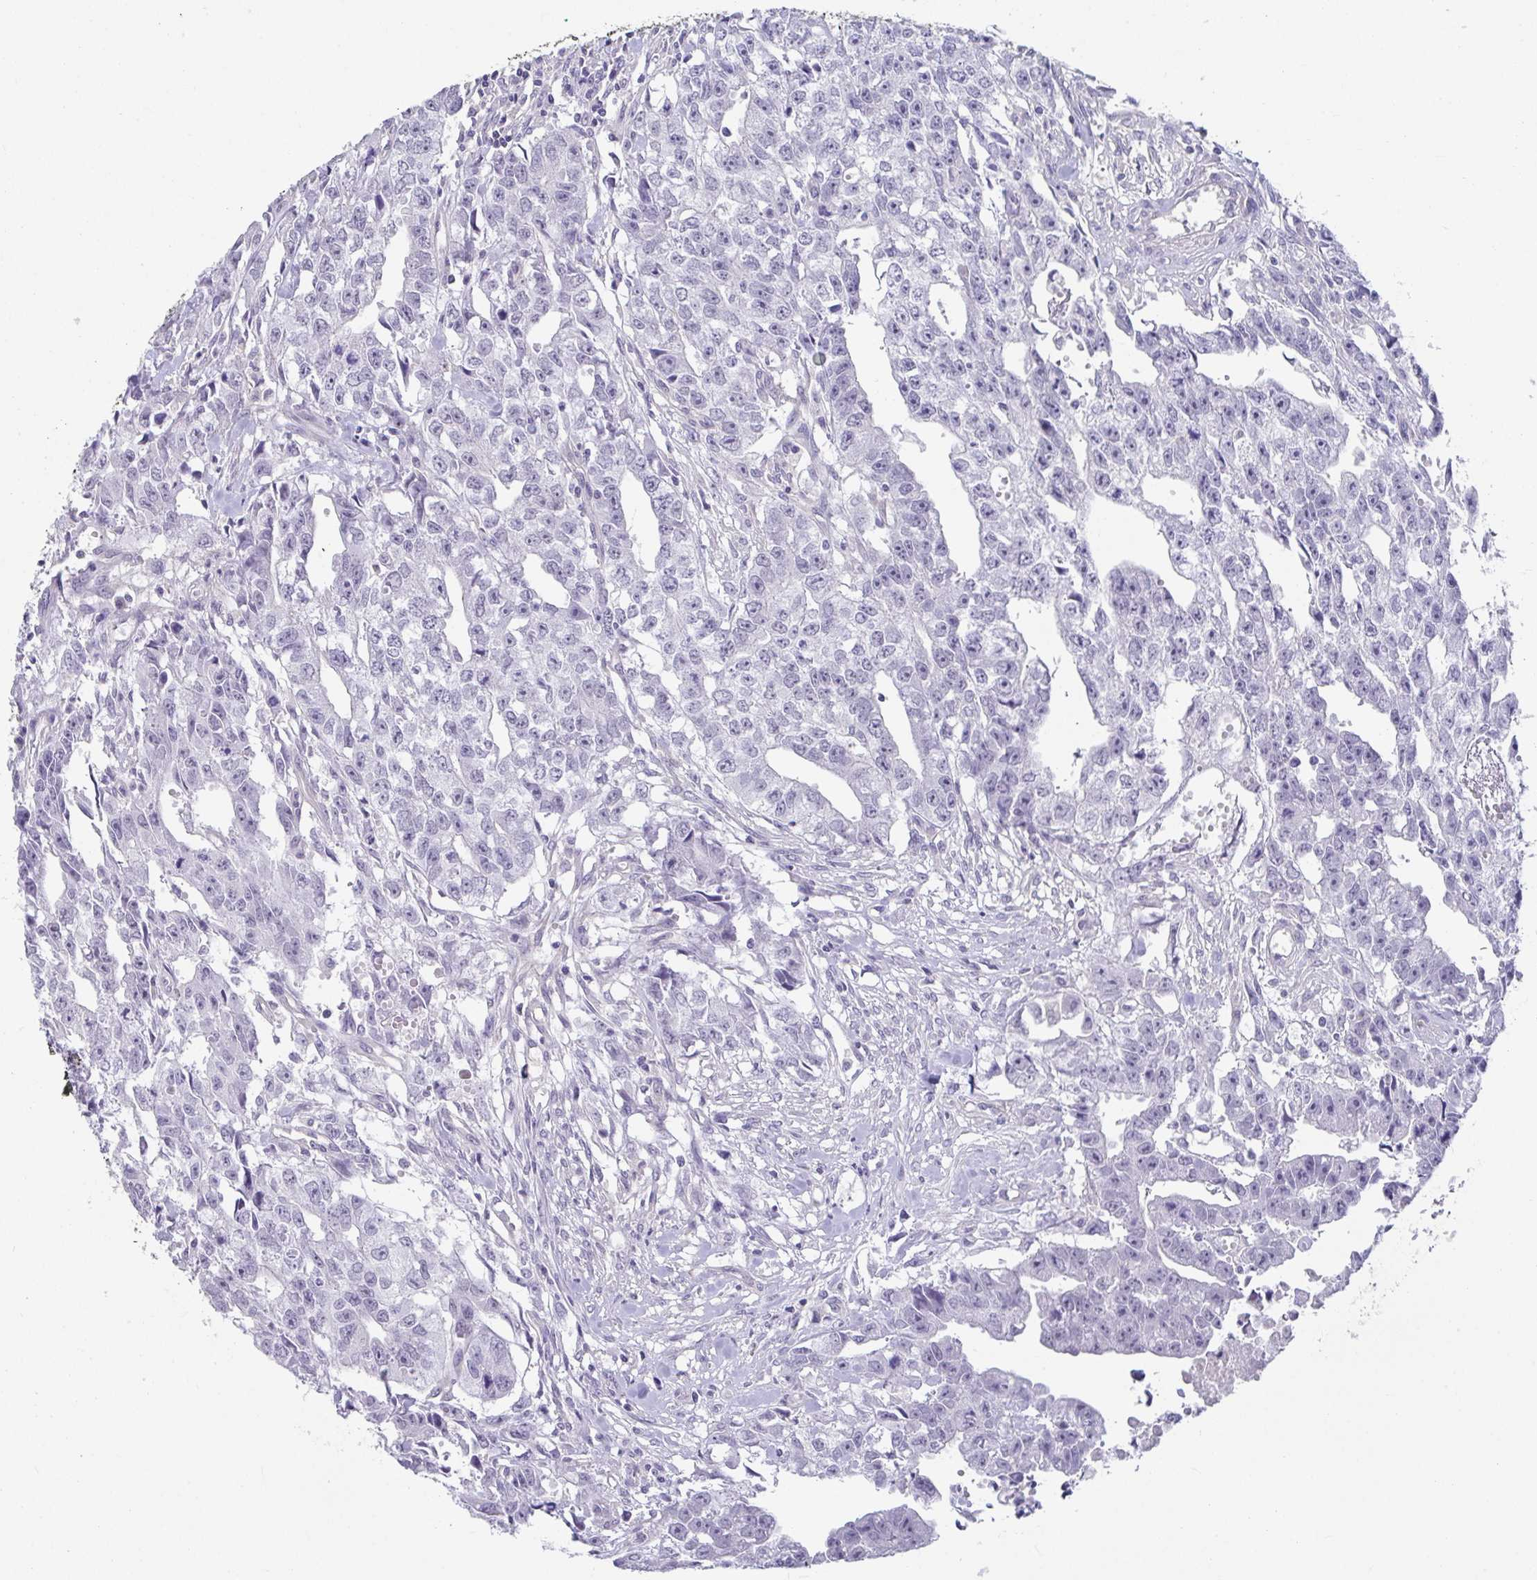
{"staining": {"intensity": "negative", "quantity": "none", "location": "none"}, "tissue": "testis cancer", "cell_type": "Tumor cells", "image_type": "cancer", "snomed": [{"axis": "morphology", "description": "Carcinoma, Embryonal, NOS"}, {"axis": "morphology", "description": "Teratoma, malignant, NOS"}, {"axis": "topography", "description": "Testis"}], "caption": "This is a micrograph of IHC staining of testis cancer, which shows no staining in tumor cells.", "gene": "CXCR1", "patient": {"sex": "male", "age": 24}}